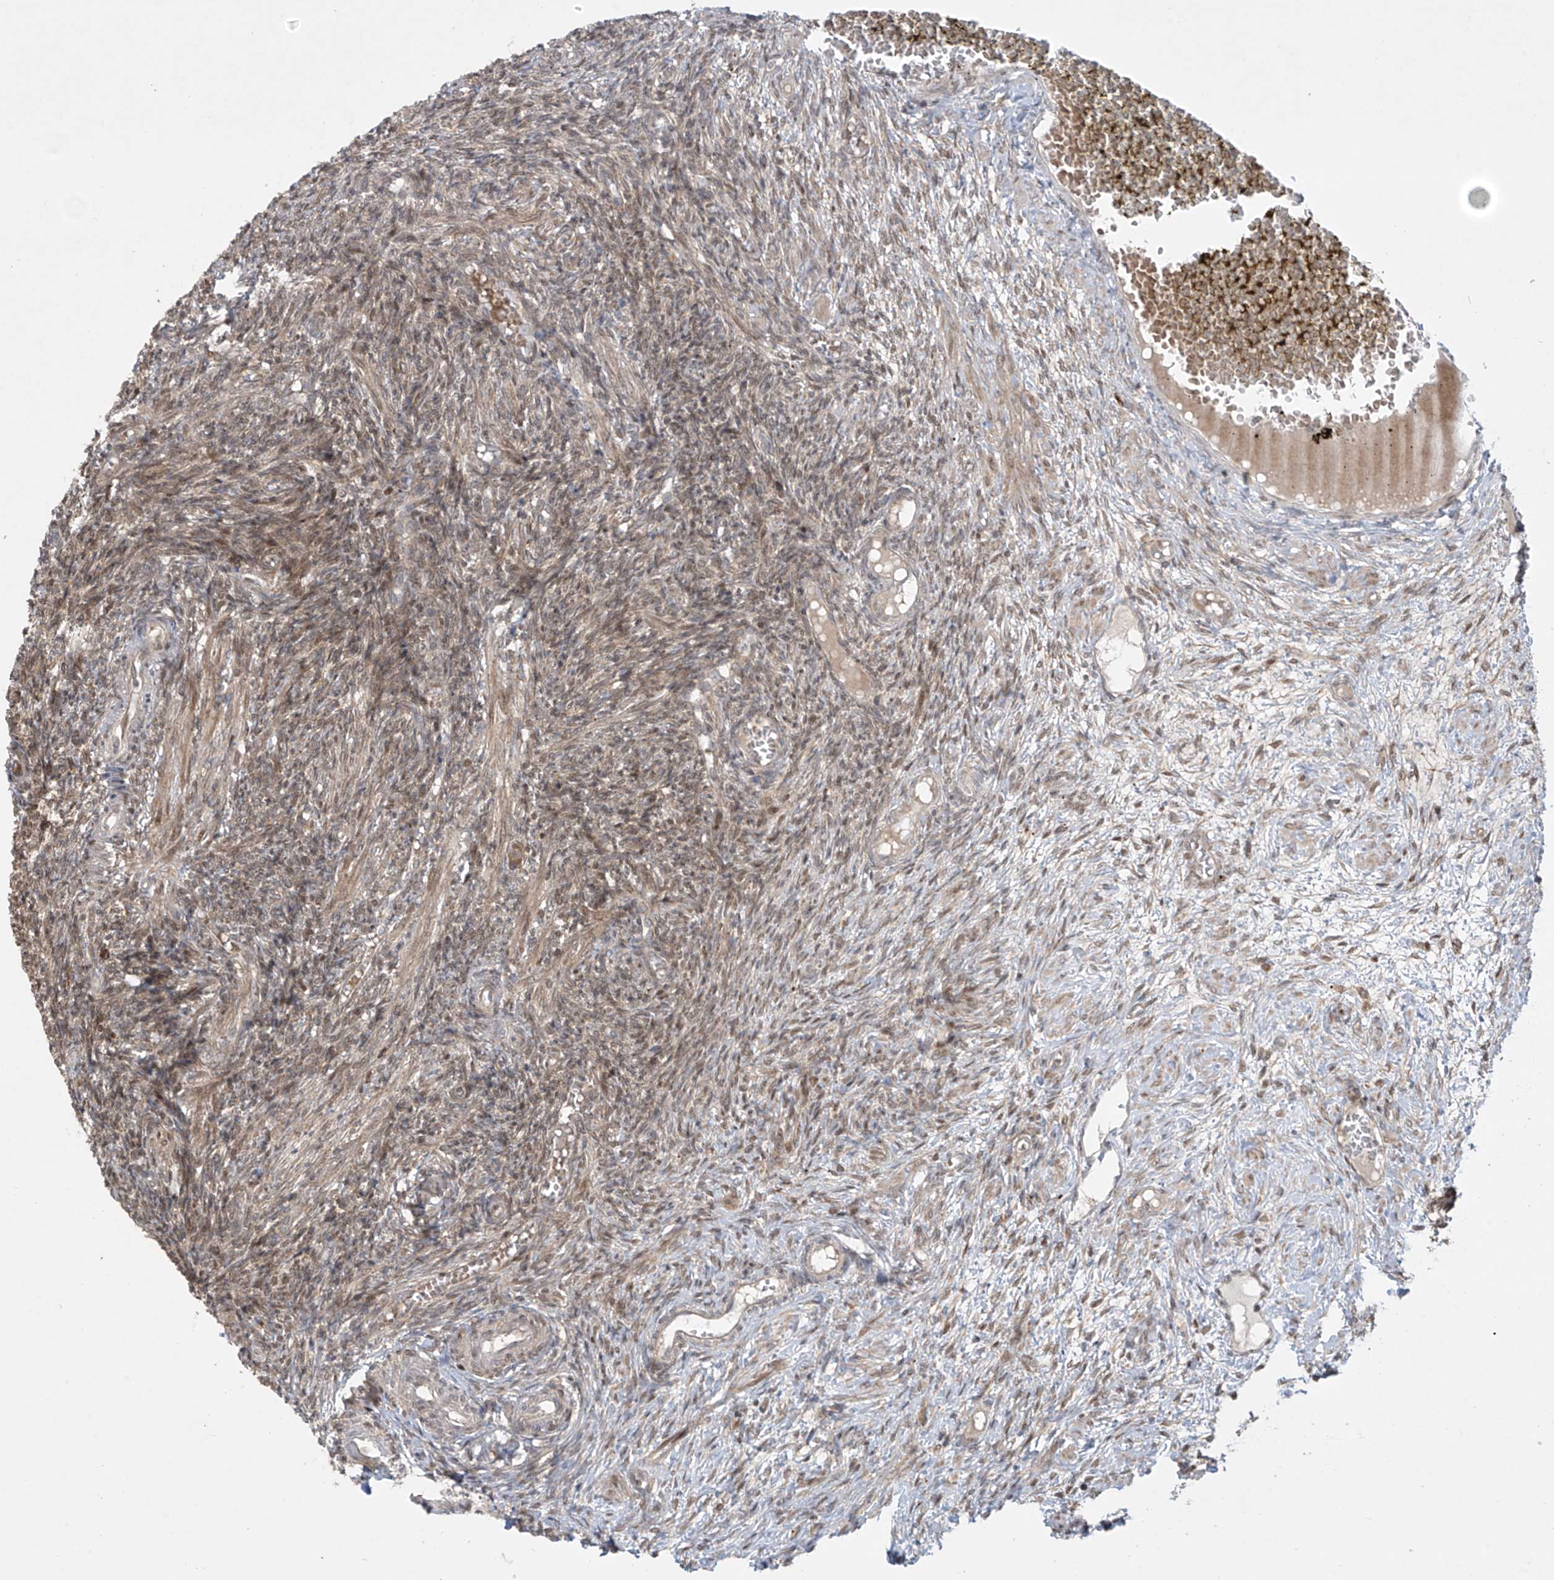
{"staining": {"intensity": "weak", "quantity": "25%-75%", "location": "cytoplasmic/membranous,nuclear"}, "tissue": "ovary", "cell_type": "Ovarian stroma cells", "image_type": "normal", "snomed": [{"axis": "morphology", "description": "Normal tissue, NOS"}, {"axis": "topography", "description": "Ovary"}], "caption": "The immunohistochemical stain highlights weak cytoplasmic/membranous,nuclear staining in ovarian stroma cells of normal ovary. The staining is performed using DAB brown chromogen to label protein expression. The nuclei are counter-stained blue using hematoxylin.", "gene": "PPAT", "patient": {"sex": "female", "age": 27}}